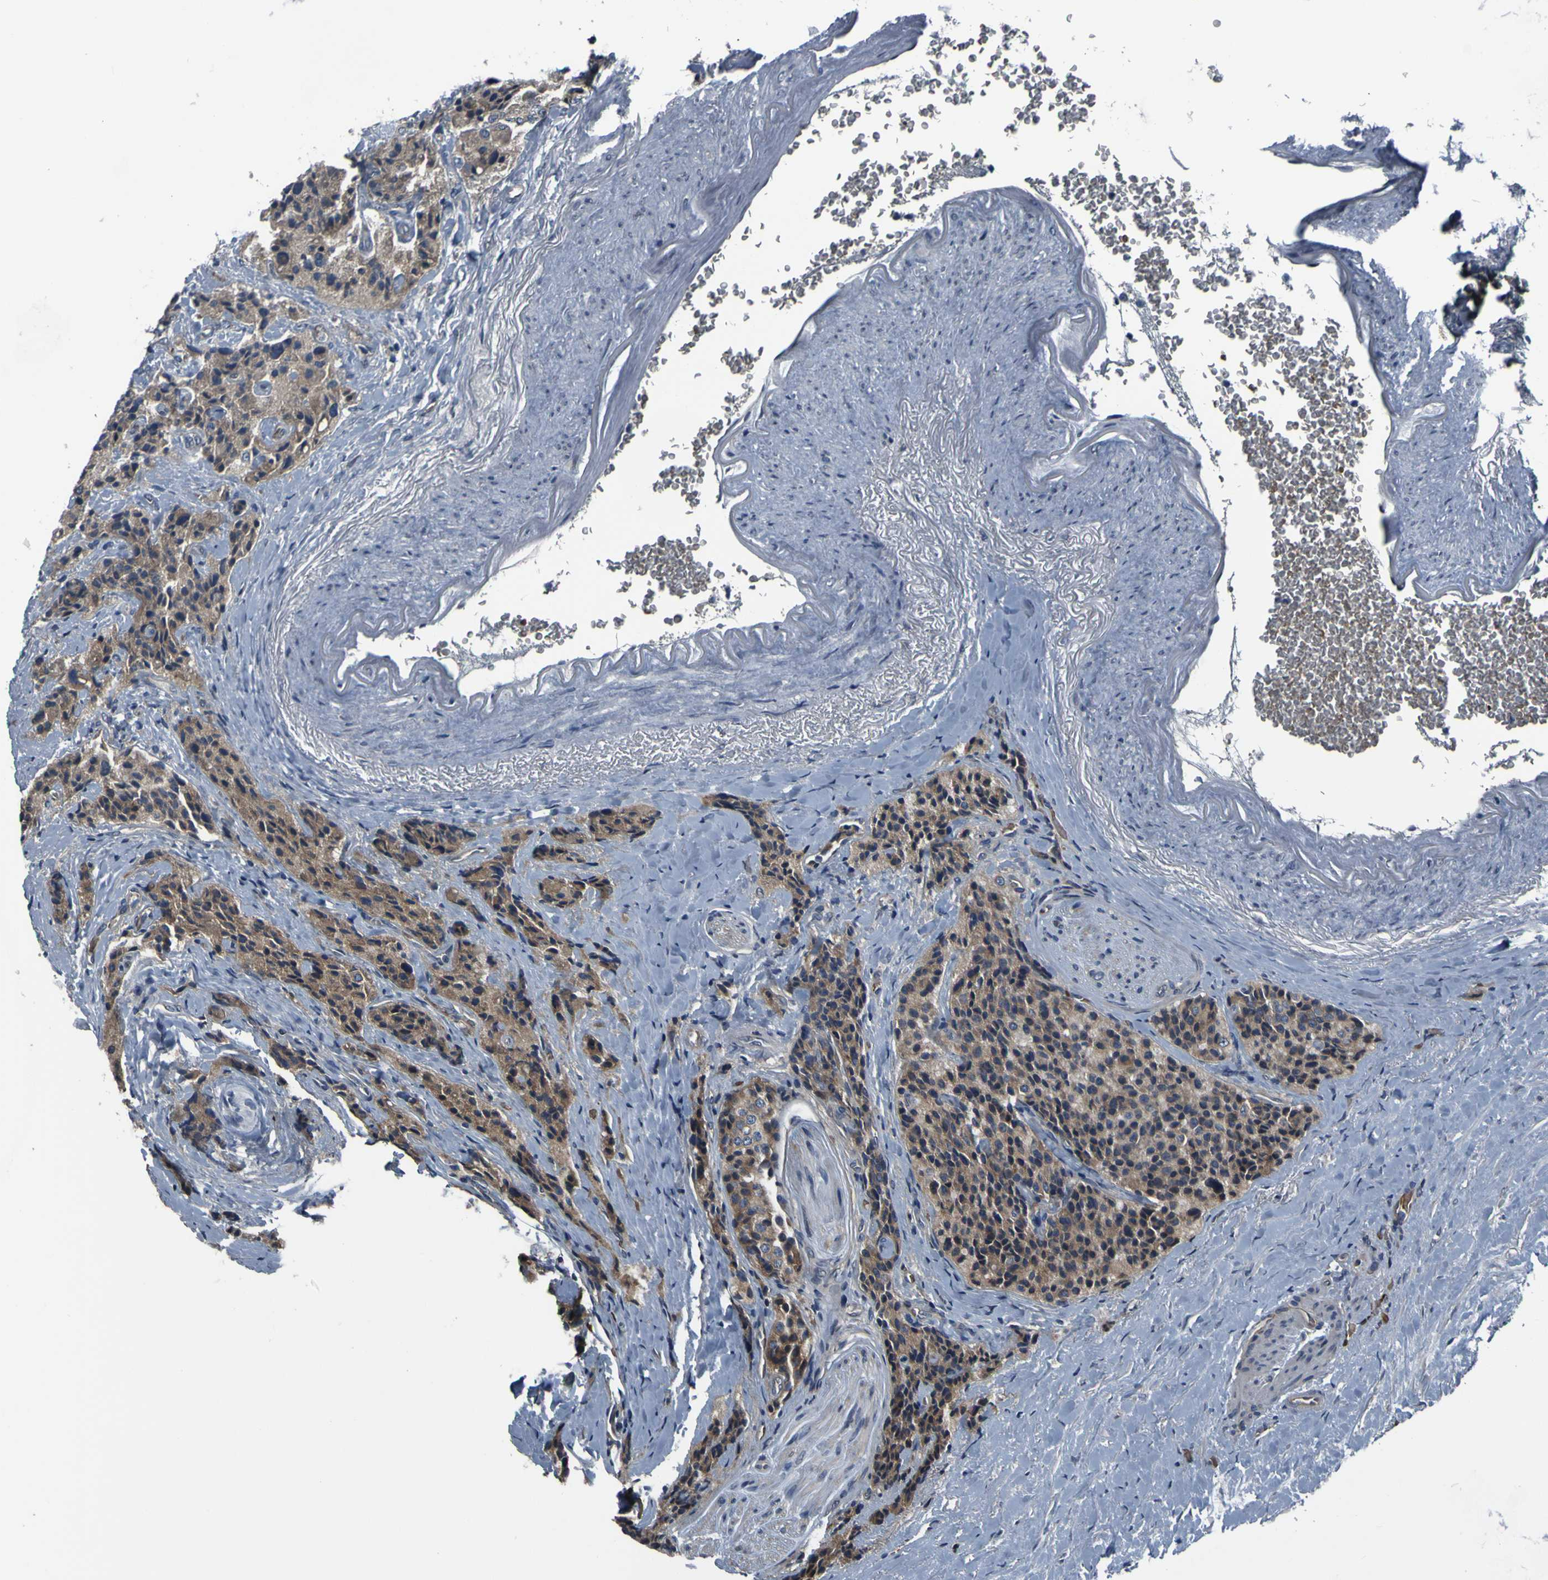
{"staining": {"intensity": "weak", "quantity": ">75%", "location": "cytoplasmic/membranous"}, "tissue": "carcinoid", "cell_type": "Tumor cells", "image_type": "cancer", "snomed": [{"axis": "morphology", "description": "Carcinoid, malignant, NOS"}, {"axis": "topography", "description": "Colon"}], "caption": "DAB (3,3'-diaminobenzidine) immunohistochemical staining of human malignant carcinoid shows weak cytoplasmic/membranous protein expression in about >75% of tumor cells.", "gene": "GRAMD1A", "patient": {"sex": "female", "age": 61}}